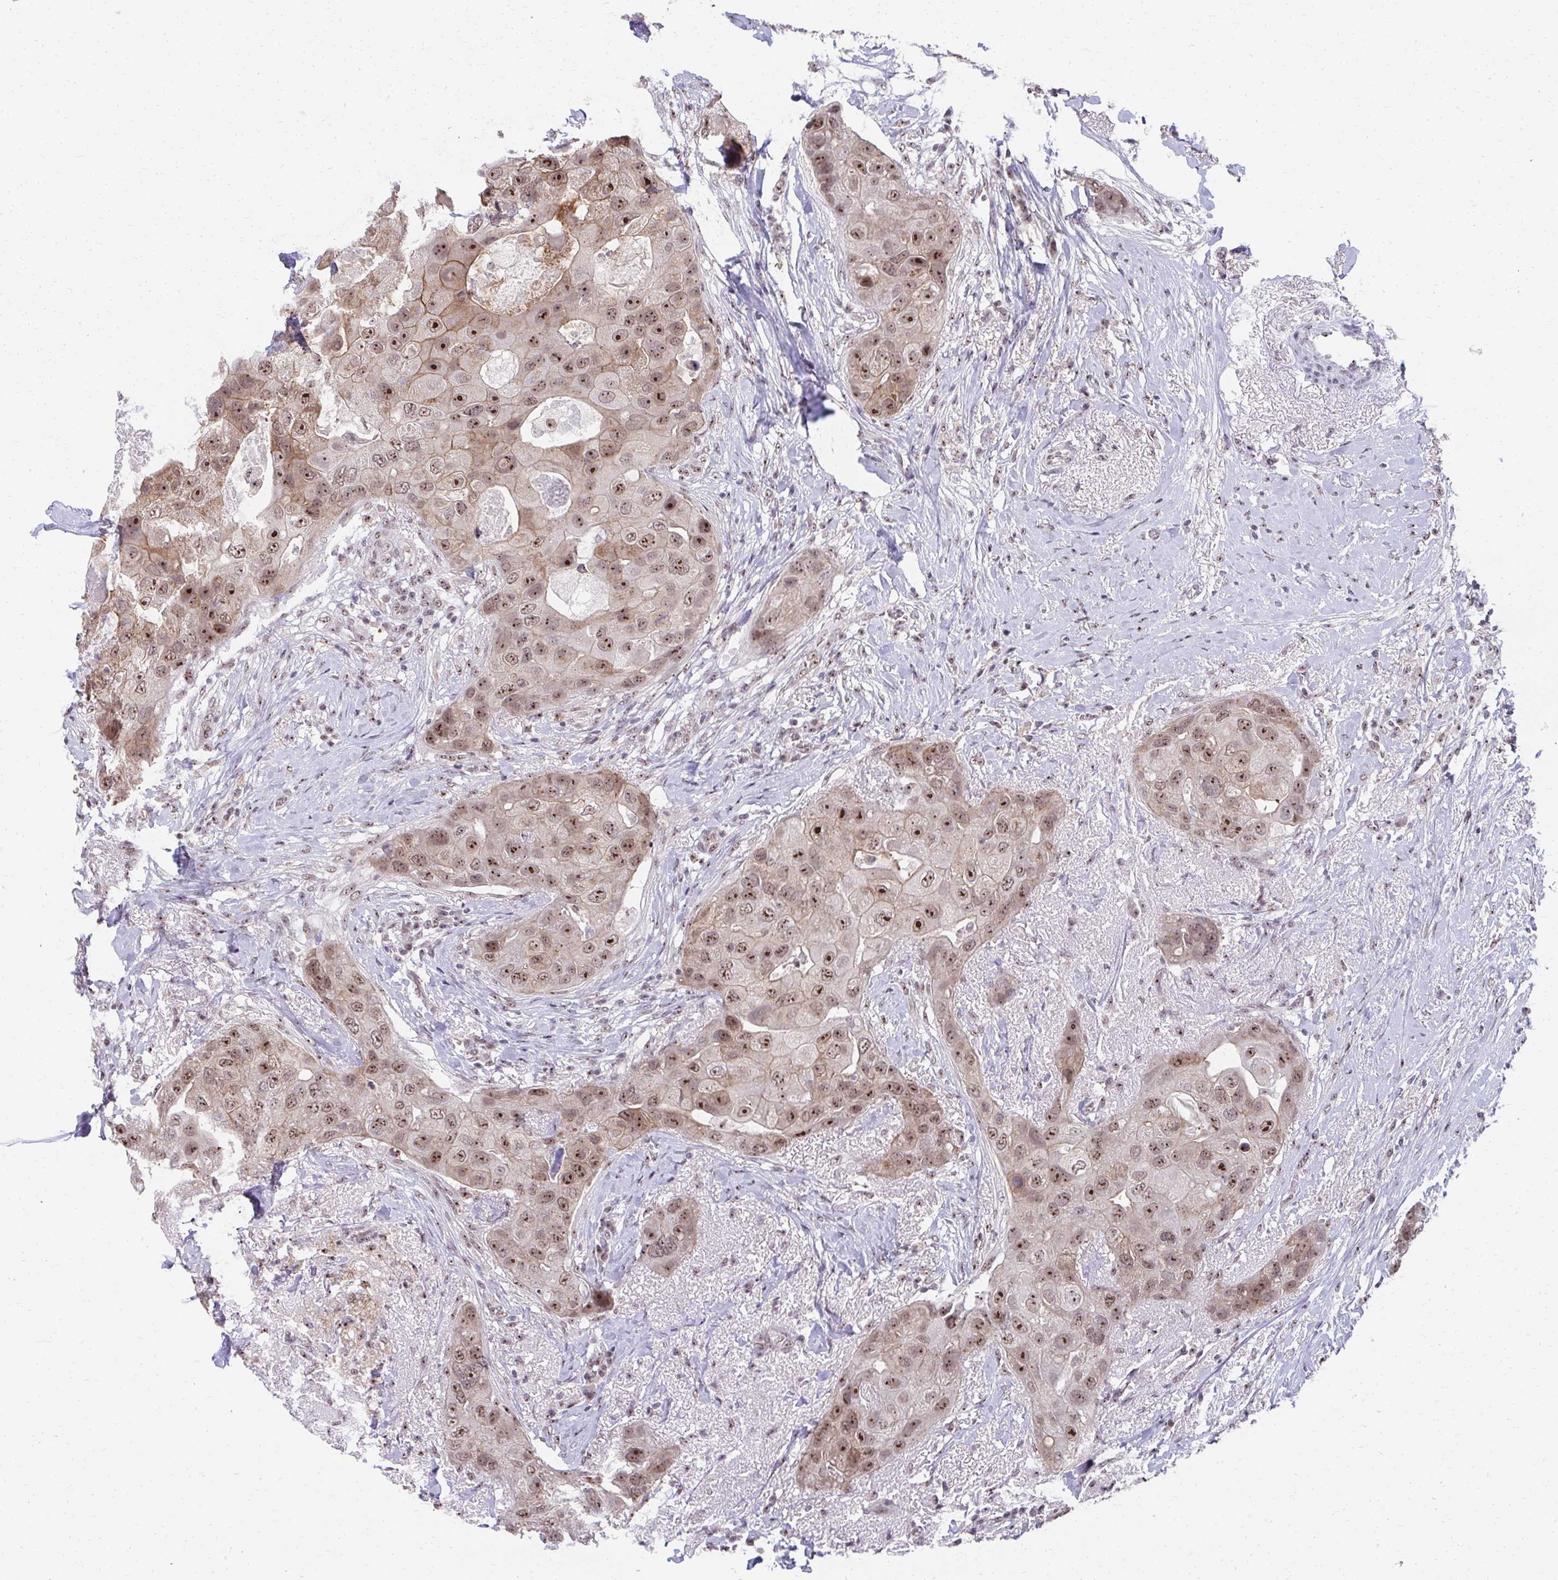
{"staining": {"intensity": "strong", "quantity": ">75%", "location": "cytoplasmic/membranous,nuclear"}, "tissue": "breast cancer", "cell_type": "Tumor cells", "image_type": "cancer", "snomed": [{"axis": "morphology", "description": "Duct carcinoma"}, {"axis": "topography", "description": "Breast"}], "caption": "Immunohistochemical staining of human breast cancer (invasive ductal carcinoma) shows high levels of strong cytoplasmic/membranous and nuclear protein positivity in approximately >75% of tumor cells.", "gene": "HIRA", "patient": {"sex": "female", "age": 43}}